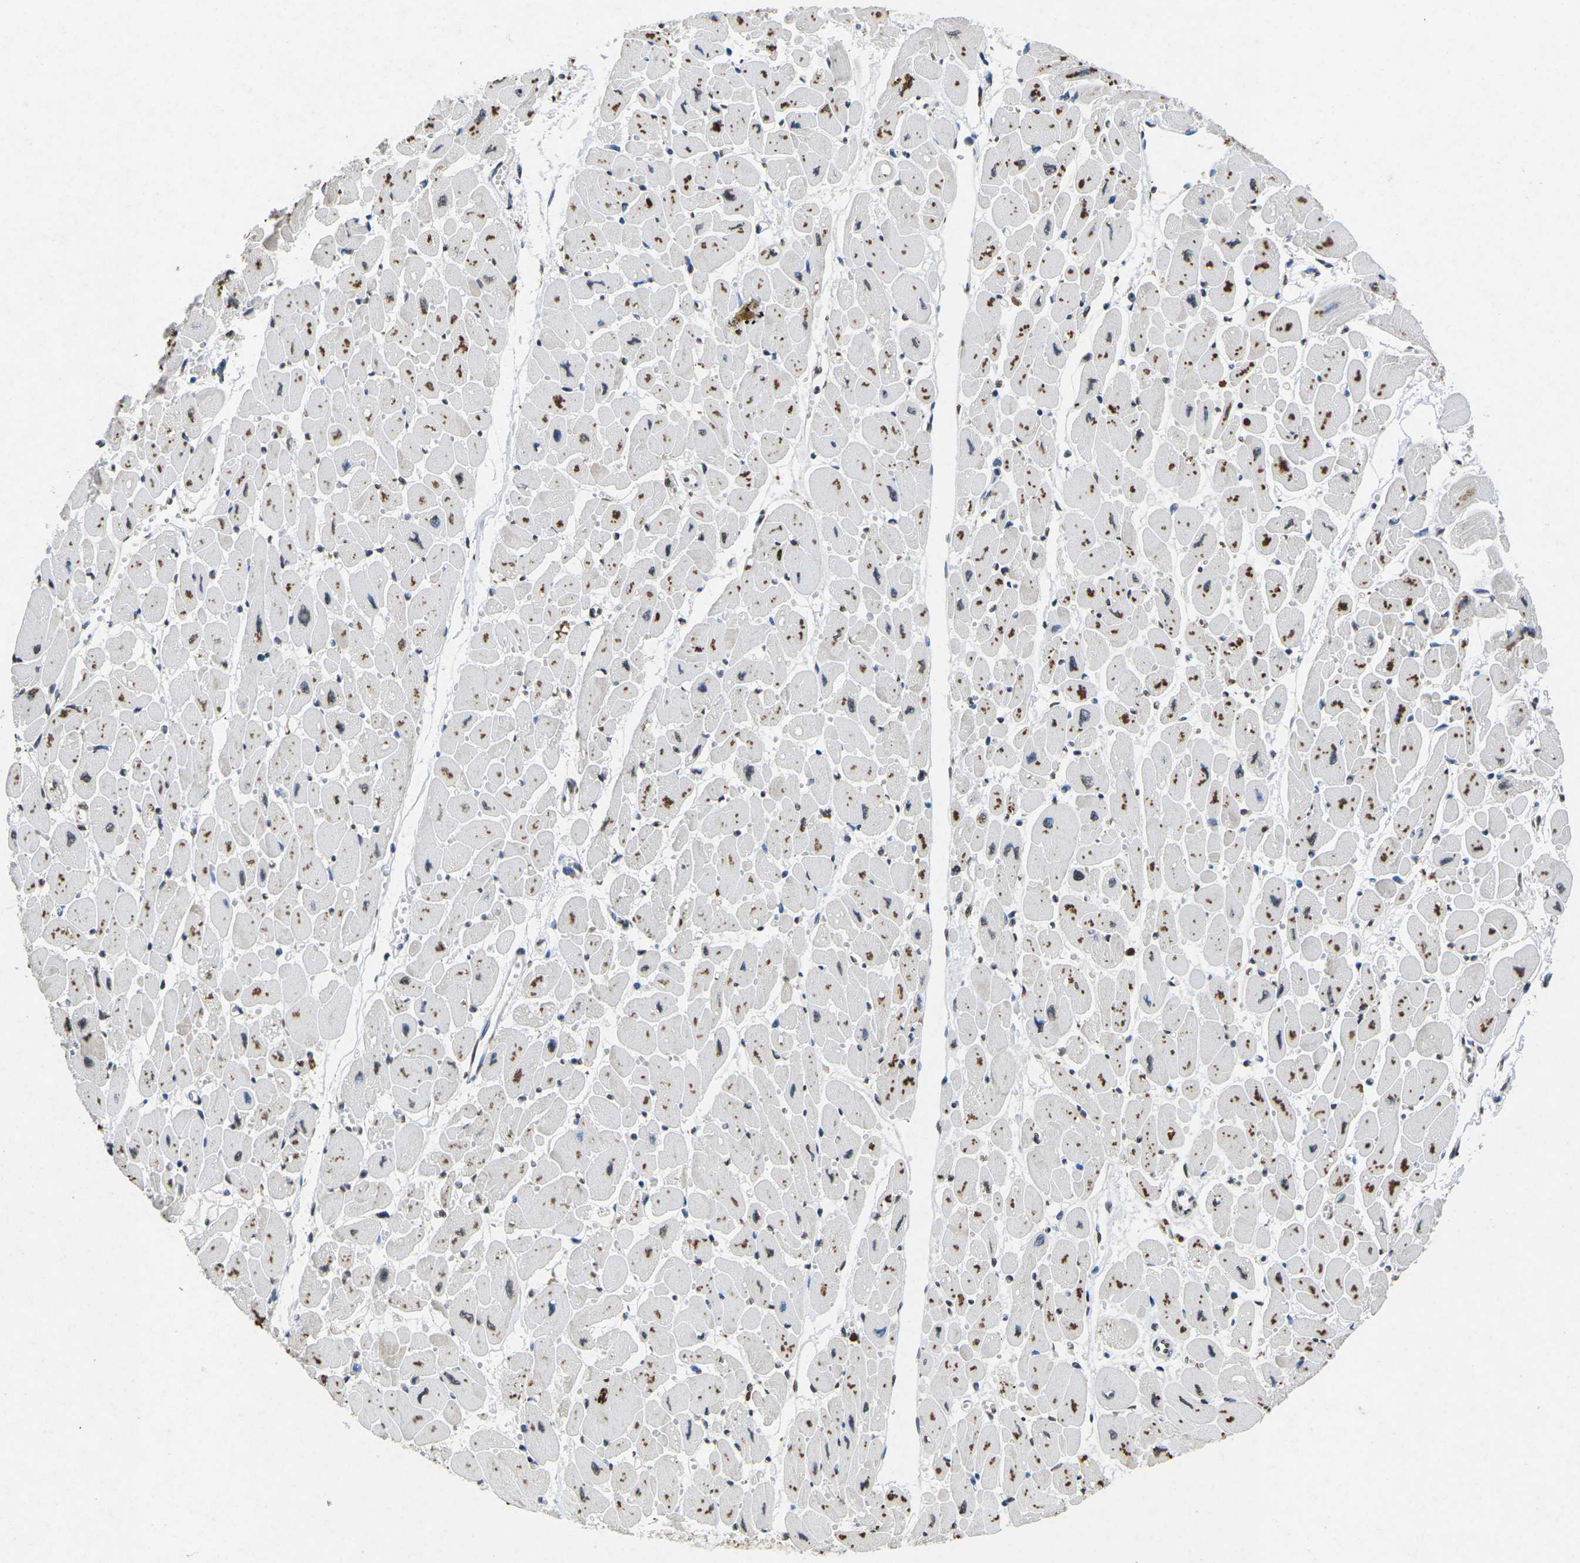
{"staining": {"intensity": "moderate", "quantity": "<25%", "location": "cytoplasmic/membranous"}, "tissue": "heart muscle", "cell_type": "Cardiomyocytes", "image_type": "normal", "snomed": [{"axis": "morphology", "description": "Normal tissue, NOS"}, {"axis": "topography", "description": "Heart"}], "caption": "This histopathology image shows immunohistochemistry (IHC) staining of benign heart muscle, with low moderate cytoplasmic/membranous staining in approximately <25% of cardiomyocytes.", "gene": "SCNN1B", "patient": {"sex": "female", "age": 54}}